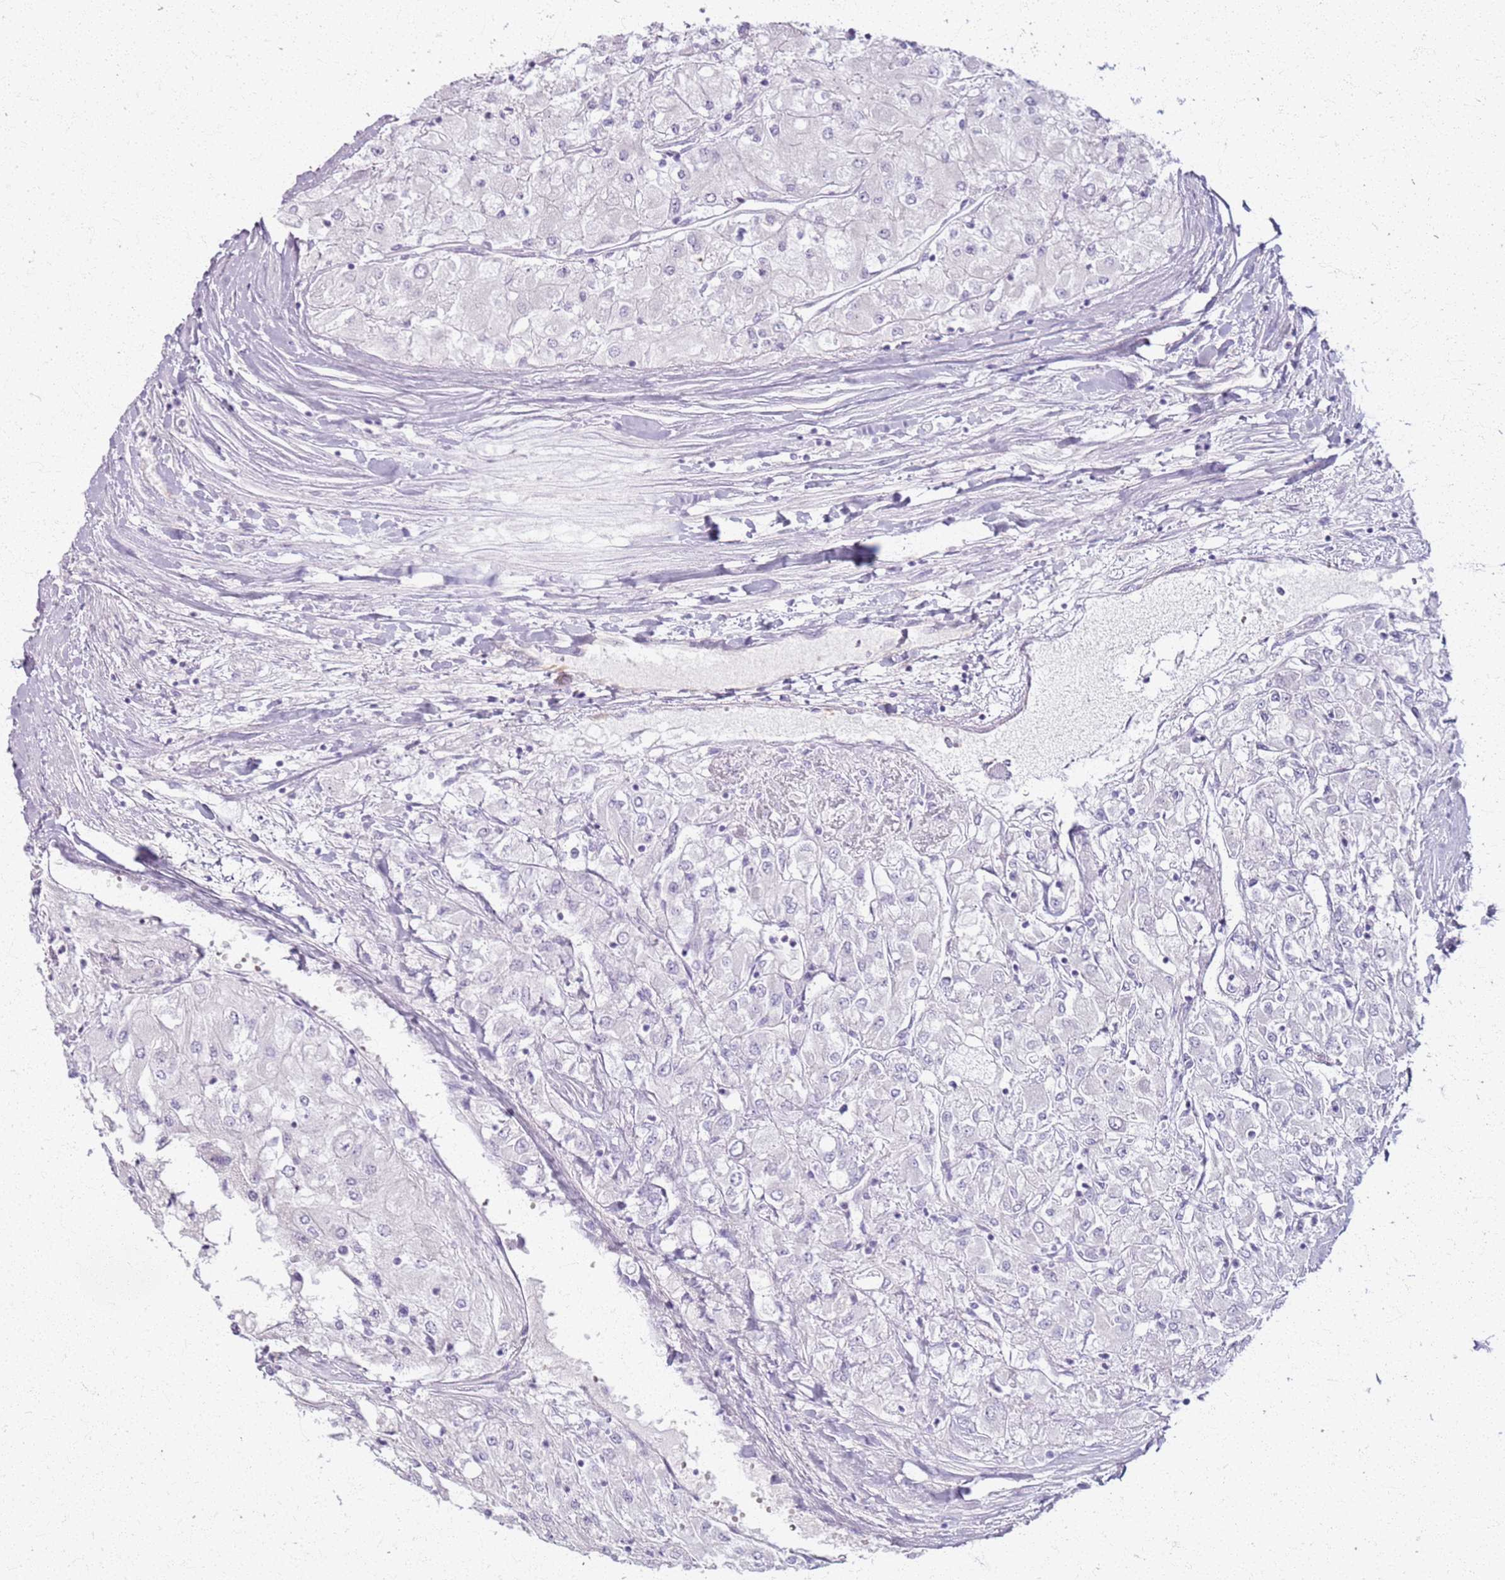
{"staining": {"intensity": "negative", "quantity": "none", "location": "none"}, "tissue": "renal cancer", "cell_type": "Tumor cells", "image_type": "cancer", "snomed": [{"axis": "morphology", "description": "Adenocarcinoma, NOS"}, {"axis": "topography", "description": "Kidney"}], "caption": "This histopathology image is of adenocarcinoma (renal) stained with immunohistochemistry to label a protein in brown with the nuclei are counter-stained blue. There is no expression in tumor cells.", "gene": "CSRP3", "patient": {"sex": "male", "age": 80}}